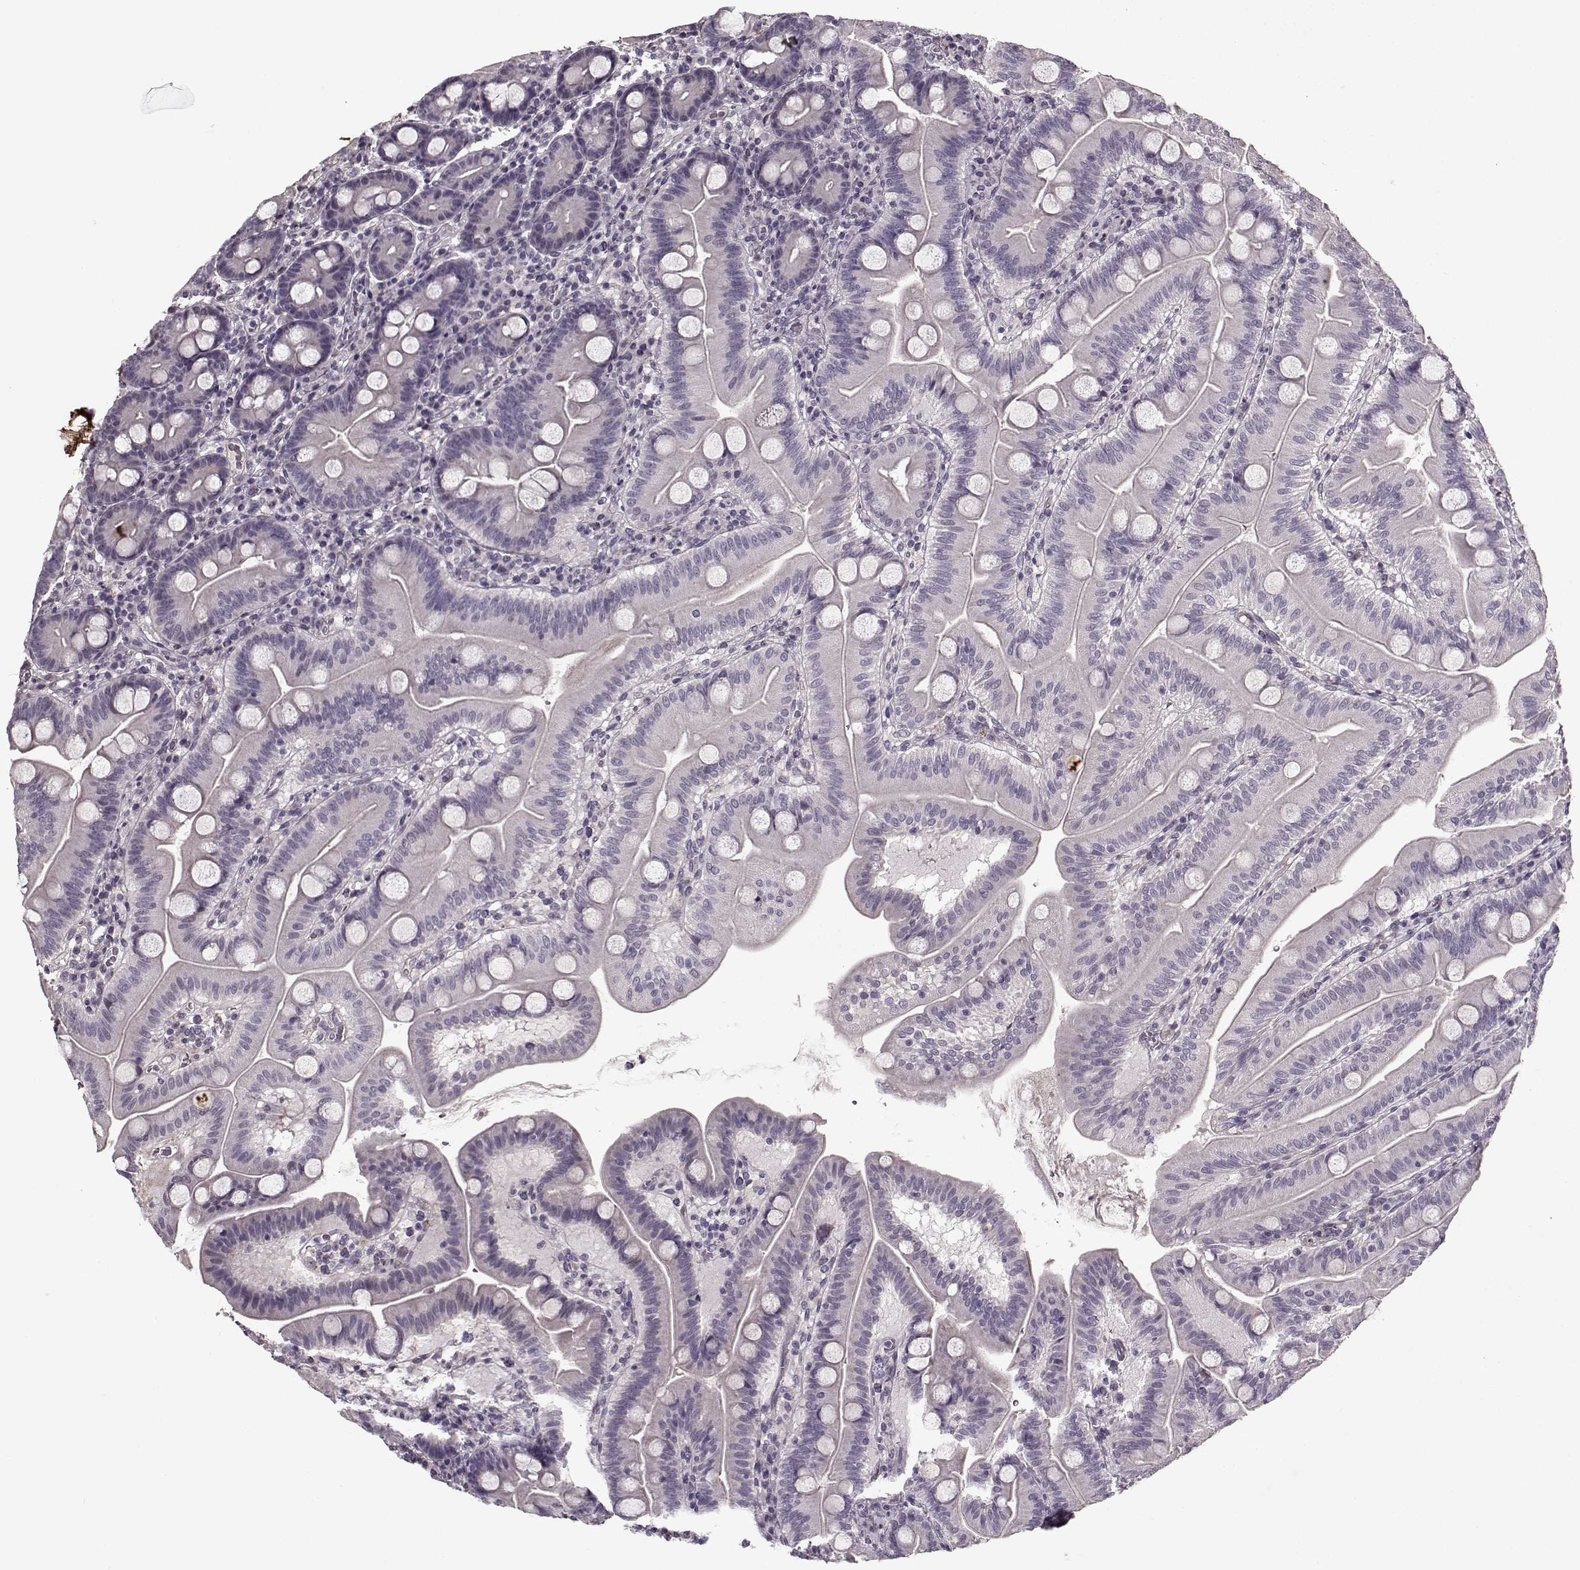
{"staining": {"intensity": "negative", "quantity": "none", "location": "none"}, "tissue": "duodenum", "cell_type": "Glandular cells", "image_type": "normal", "snomed": [{"axis": "morphology", "description": "Normal tissue, NOS"}, {"axis": "topography", "description": "Duodenum"}], "caption": "This is an immunohistochemistry (IHC) image of normal human duodenum. There is no expression in glandular cells.", "gene": "LUM", "patient": {"sex": "male", "age": 59}}